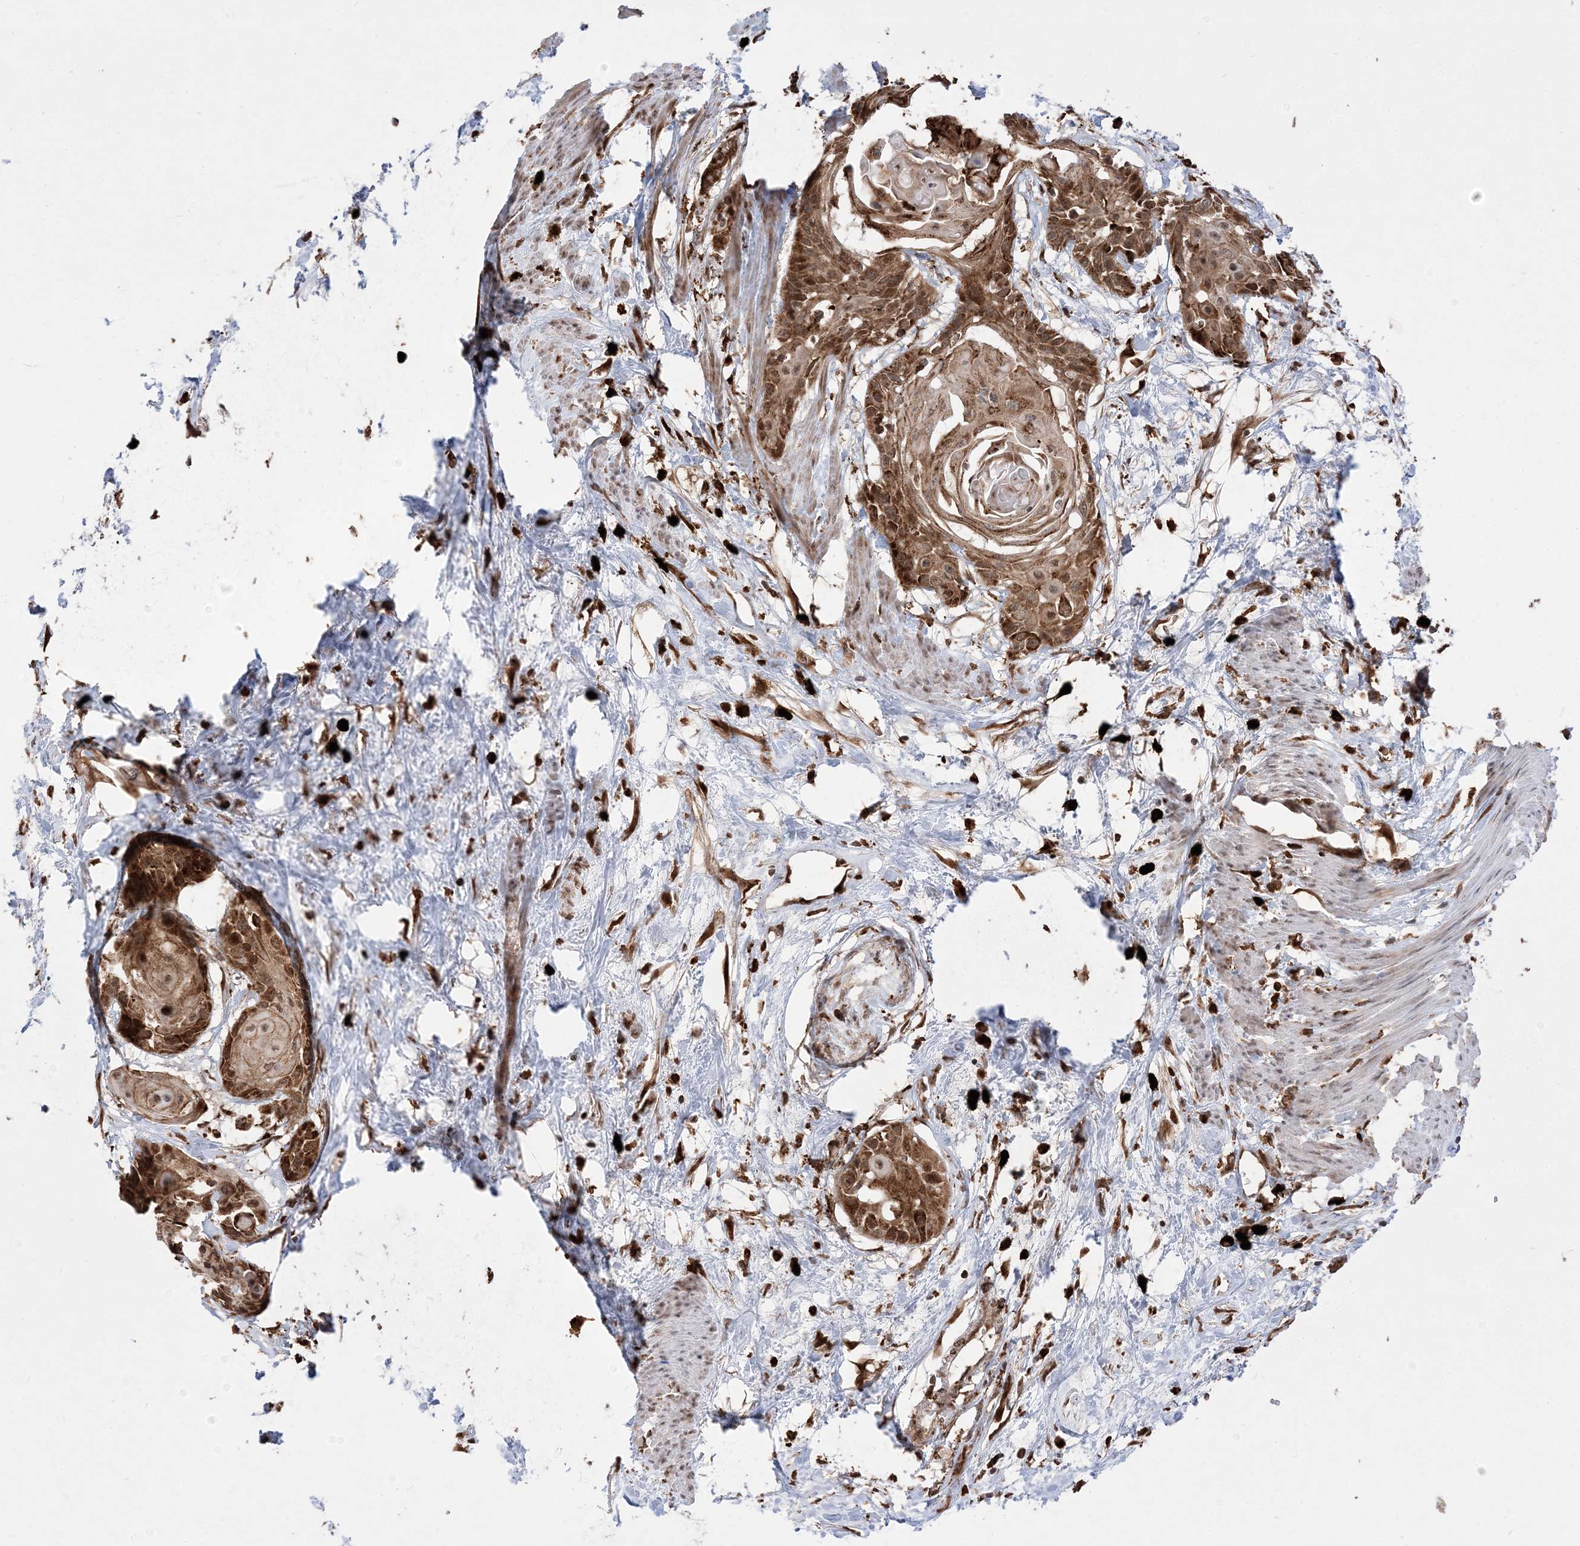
{"staining": {"intensity": "strong", "quantity": ">75%", "location": "cytoplasmic/membranous,nuclear"}, "tissue": "cervical cancer", "cell_type": "Tumor cells", "image_type": "cancer", "snomed": [{"axis": "morphology", "description": "Squamous cell carcinoma, NOS"}, {"axis": "topography", "description": "Cervix"}], "caption": "About >75% of tumor cells in human cervical cancer demonstrate strong cytoplasmic/membranous and nuclear protein expression as visualized by brown immunohistochemical staining.", "gene": "EPC2", "patient": {"sex": "female", "age": 57}}